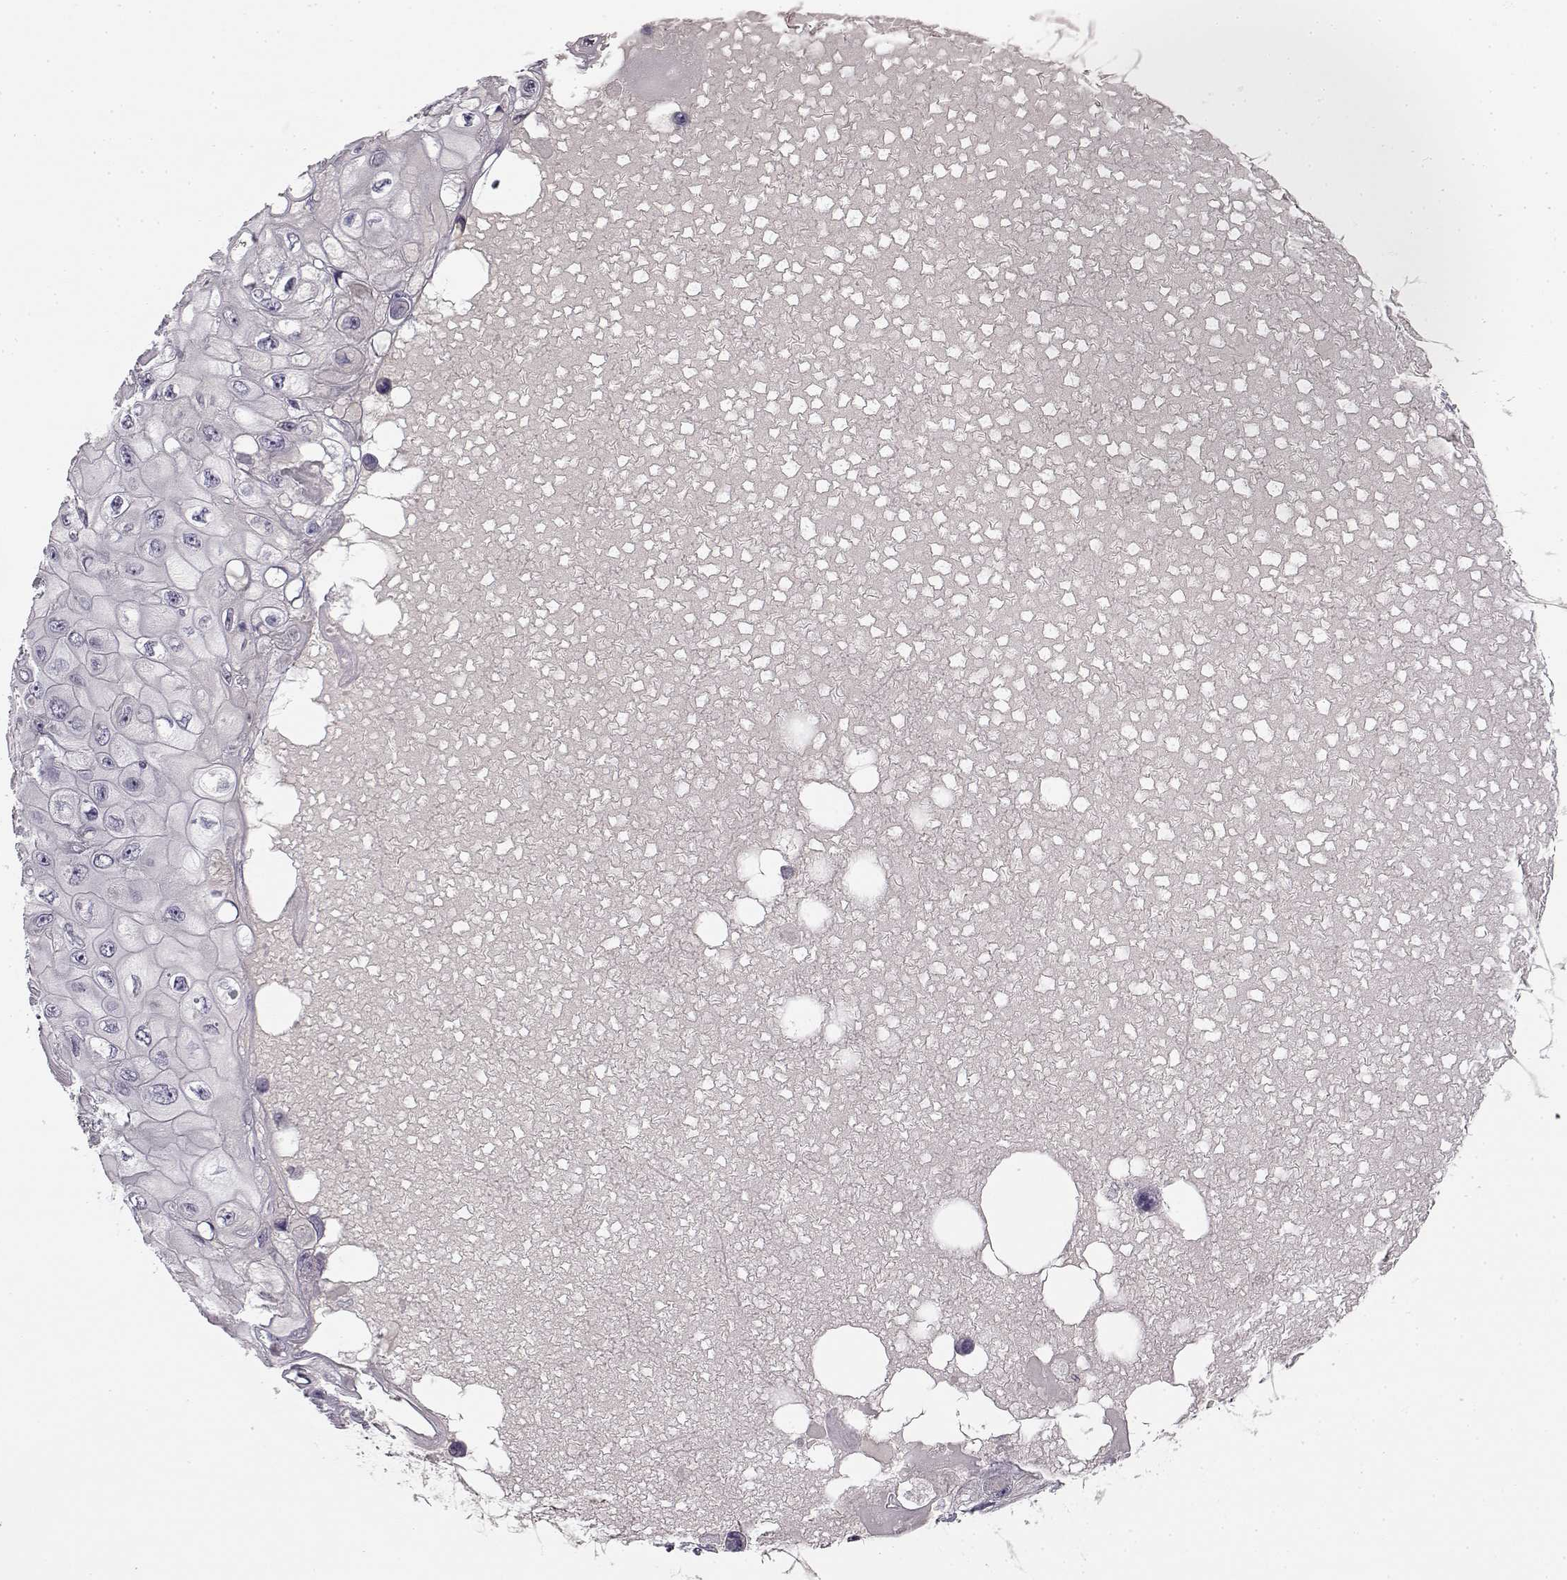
{"staining": {"intensity": "negative", "quantity": "none", "location": "none"}, "tissue": "skin cancer", "cell_type": "Tumor cells", "image_type": "cancer", "snomed": [{"axis": "morphology", "description": "Squamous cell carcinoma, NOS"}, {"axis": "topography", "description": "Skin"}], "caption": "This is an IHC image of human skin squamous cell carcinoma. There is no positivity in tumor cells.", "gene": "KRT85", "patient": {"sex": "male", "age": 82}}